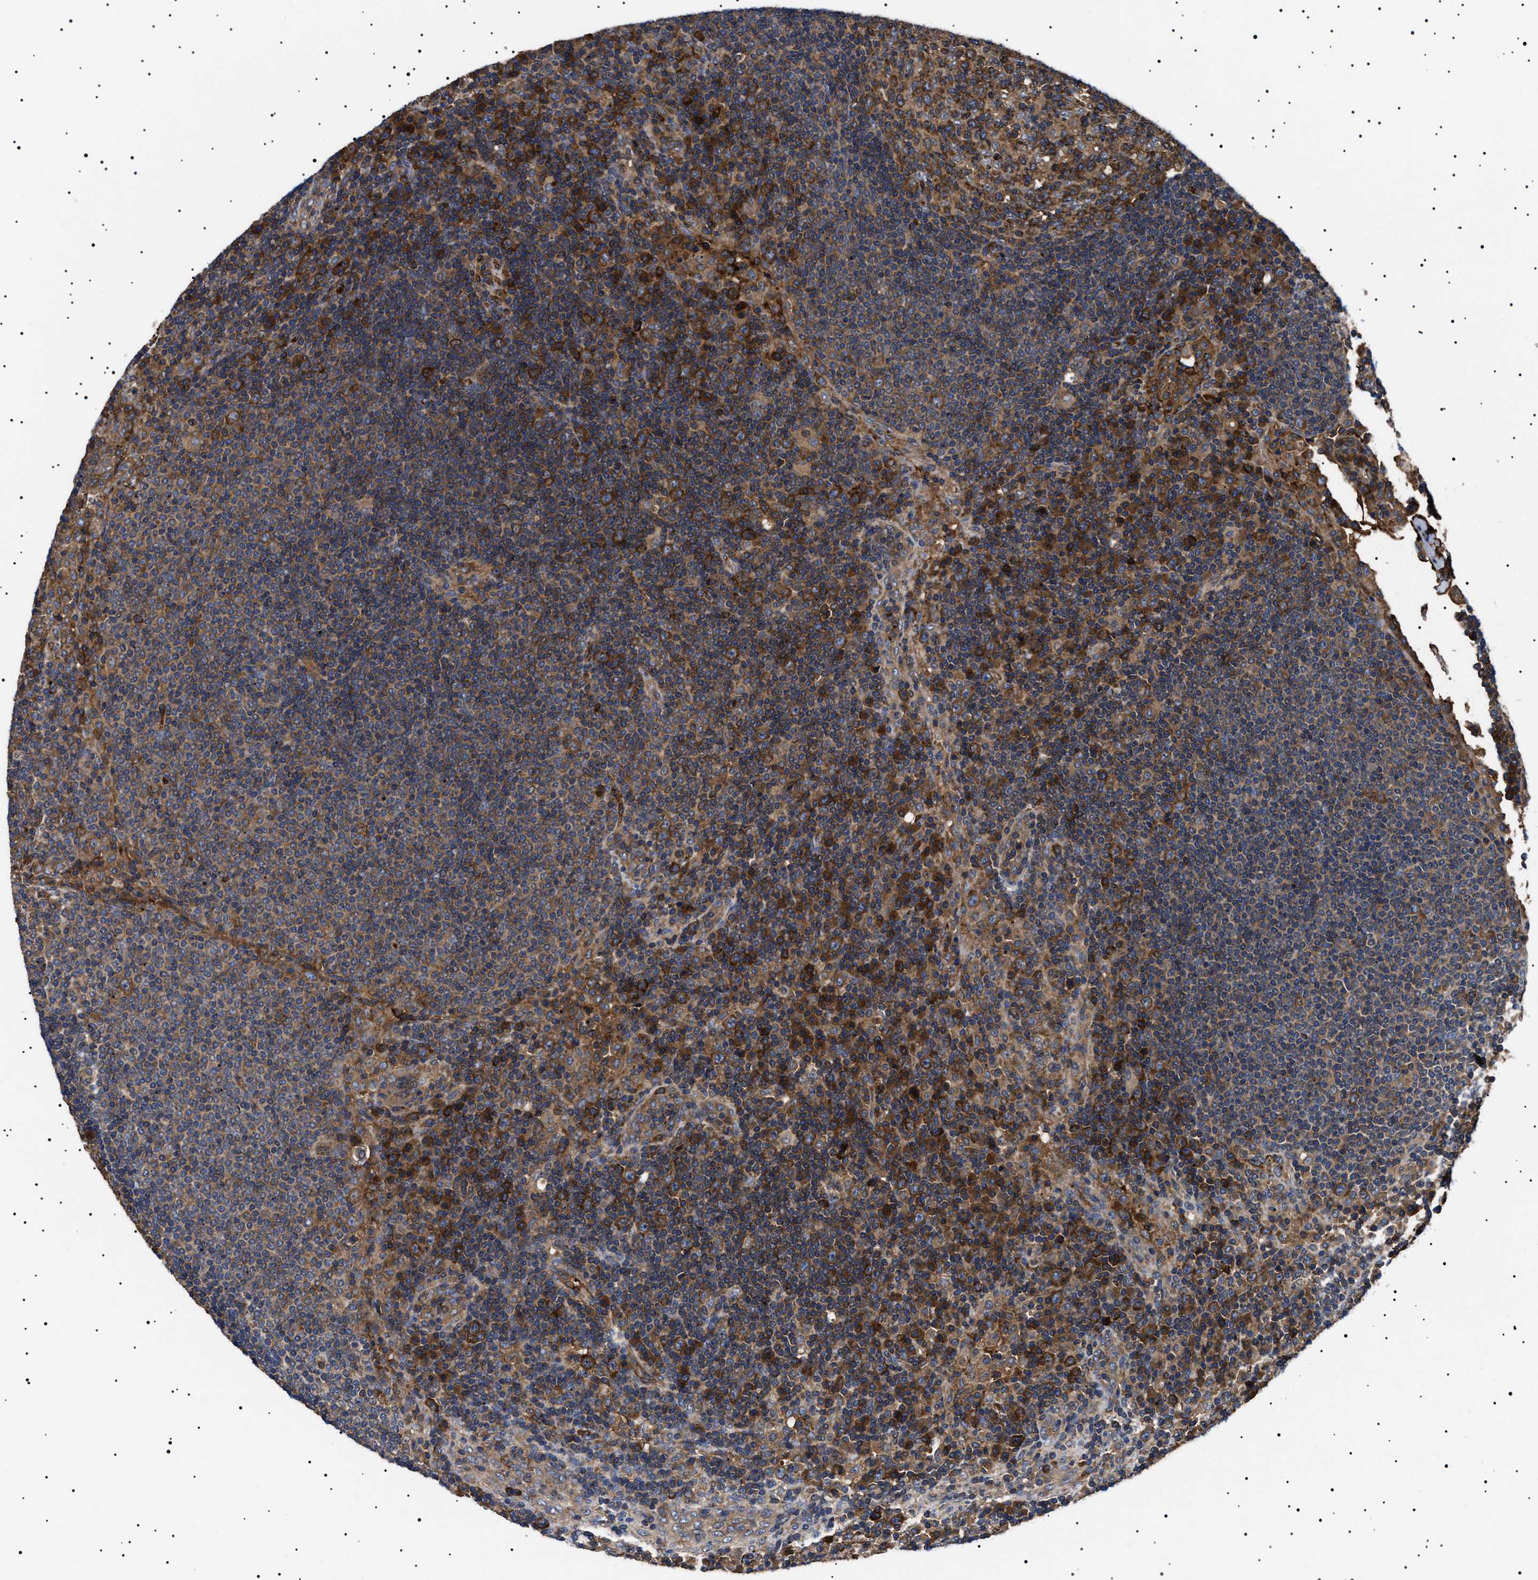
{"staining": {"intensity": "moderate", "quantity": ">75%", "location": "cytoplasmic/membranous"}, "tissue": "lymph node", "cell_type": "Germinal center cells", "image_type": "normal", "snomed": [{"axis": "morphology", "description": "Normal tissue, NOS"}, {"axis": "topography", "description": "Lymph node"}], "caption": "Immunohistochemical staining of normal human lymph node displays >75% levels of moderate cytoplasmic/membranous protein positivity in about >75% of germinal center cells. (DAB IHC with brightfield microscopy, high magnification).", "gene": "TPP2", "patient": {"sex": "female", "age": 53}}